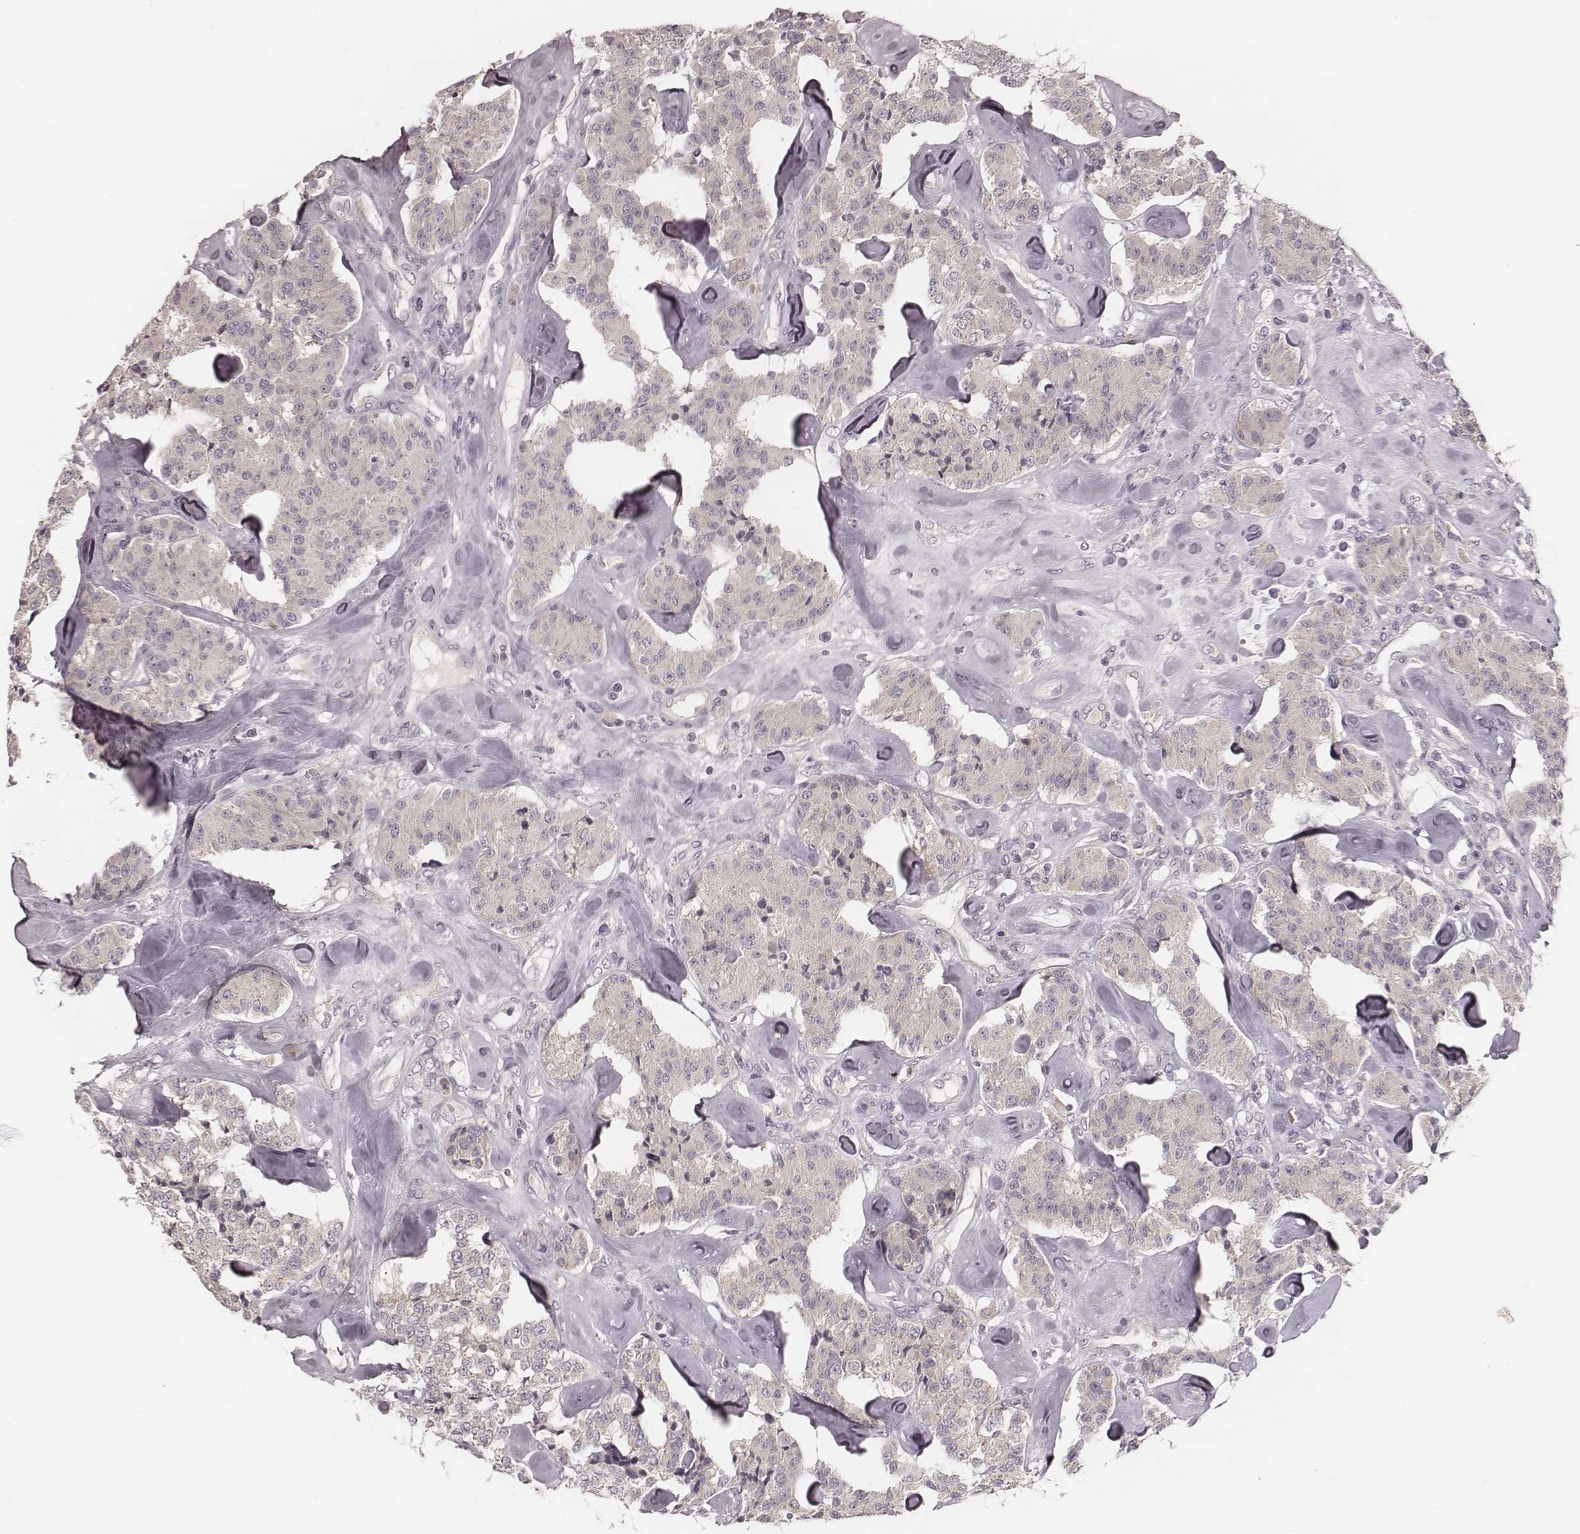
{"staining": {"intensity": "negative", "quantity": "none", "location": "none"}, "tissue": "carcinoid", "cell_type": "Tumor cells", "image_type": "cancer", "snomed": [{"axis": "morphology", "description": "Carcinoid, malignant, NOS"}, {"axis": "topography", "description": "Pancreas"}], "caption": "The immunohistochemistry photomicrograph has no significant staining in tumor cells of carcinoid (malignant) tissue.", "gene": "P2RX5", "patient": {"sex": "male", "age": 41}}